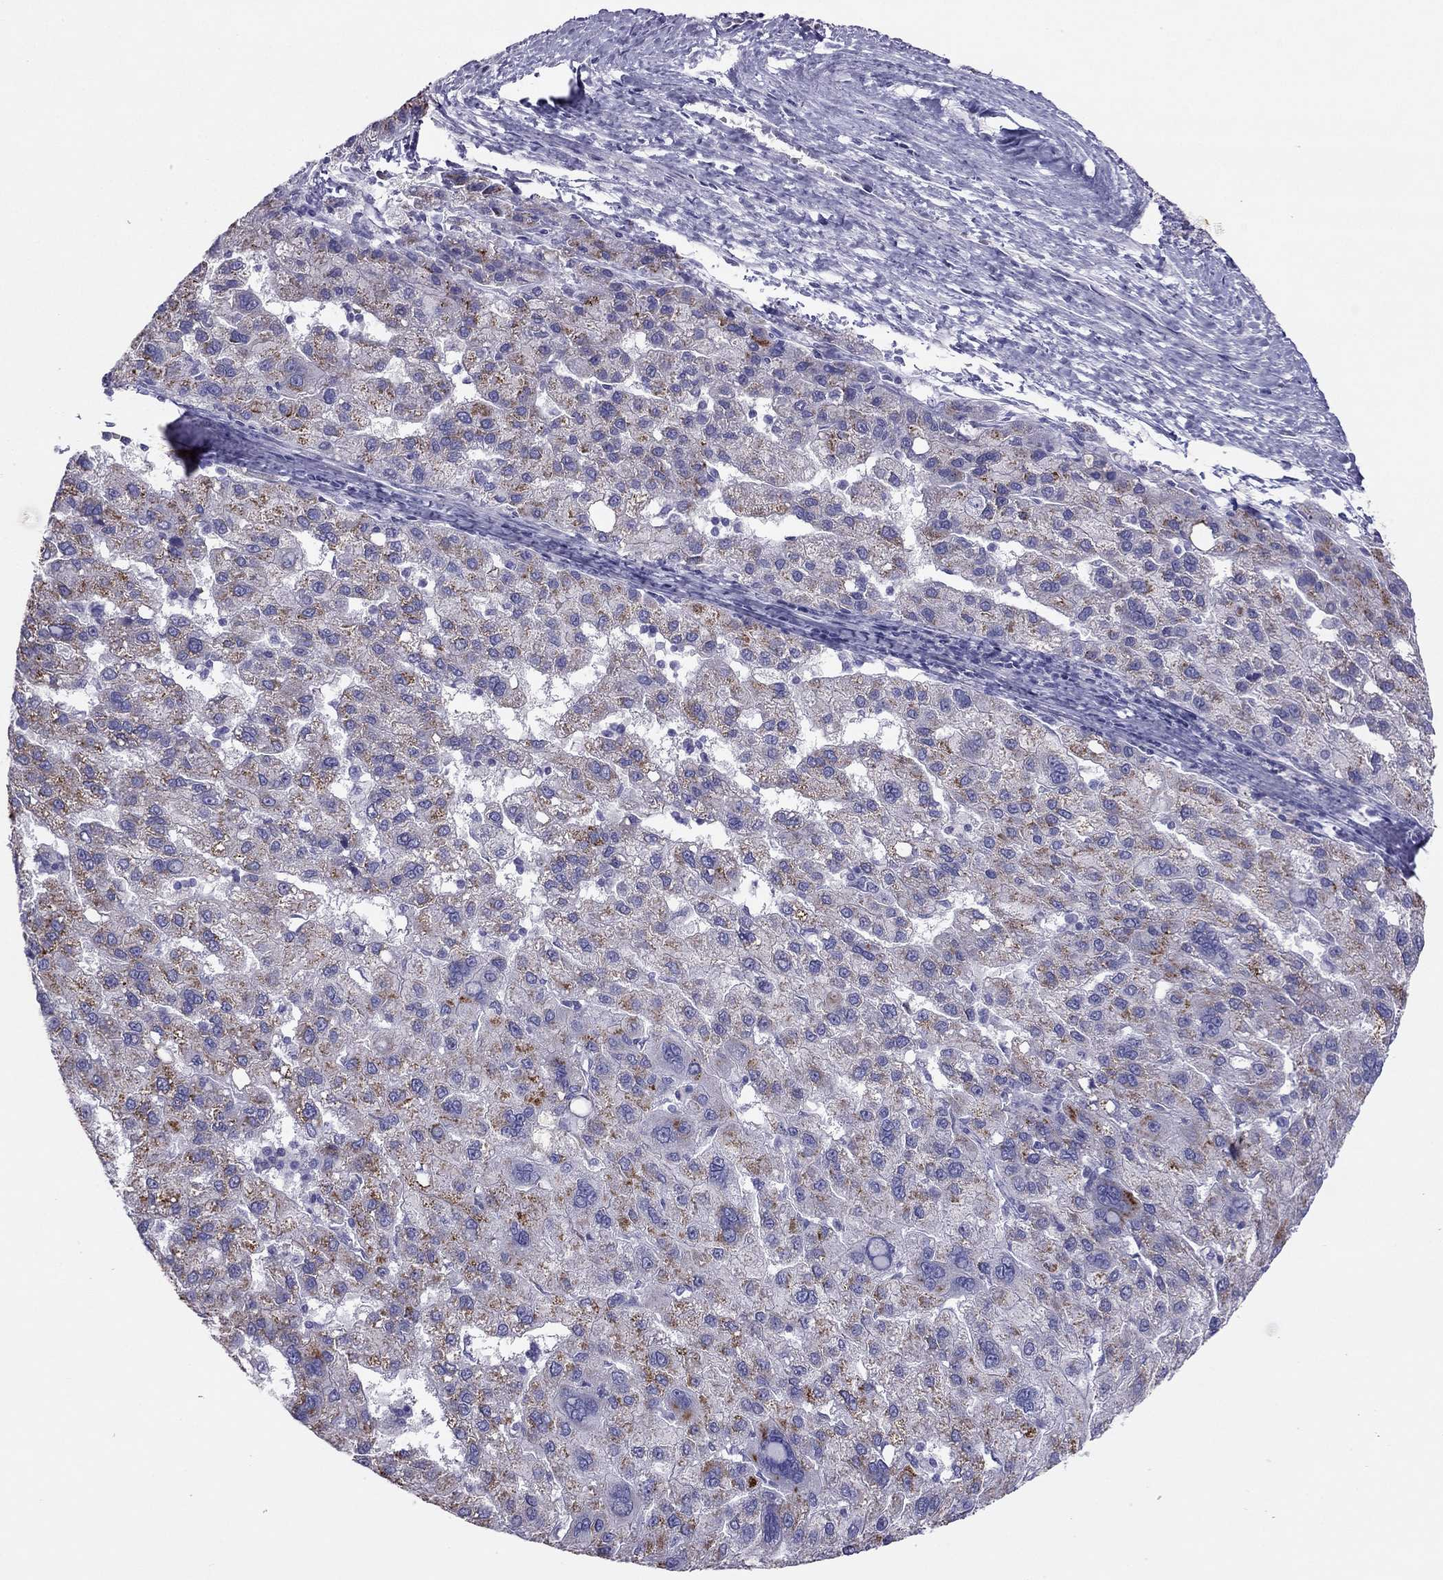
{"staining": {"intensity": "moderate", "quantity": "<25%", "location": "cytoplasmic/membranous"}, "tissue": "liver cancer", "cell_type": "Tumor cells", "image_type": "cancer", "snomed": [{"axis": "morphology", "description": "Carcinoma, Hepatocellular, NOS"}, {"axis": "topography", "description": "Liver"}], "caption": "Tumor cells show moderate cytoplasmic/membranous staining in about <25% of cells in liver cancer.", "gene": "MAEL", "patient": {"sex": "female", "age": 82}}